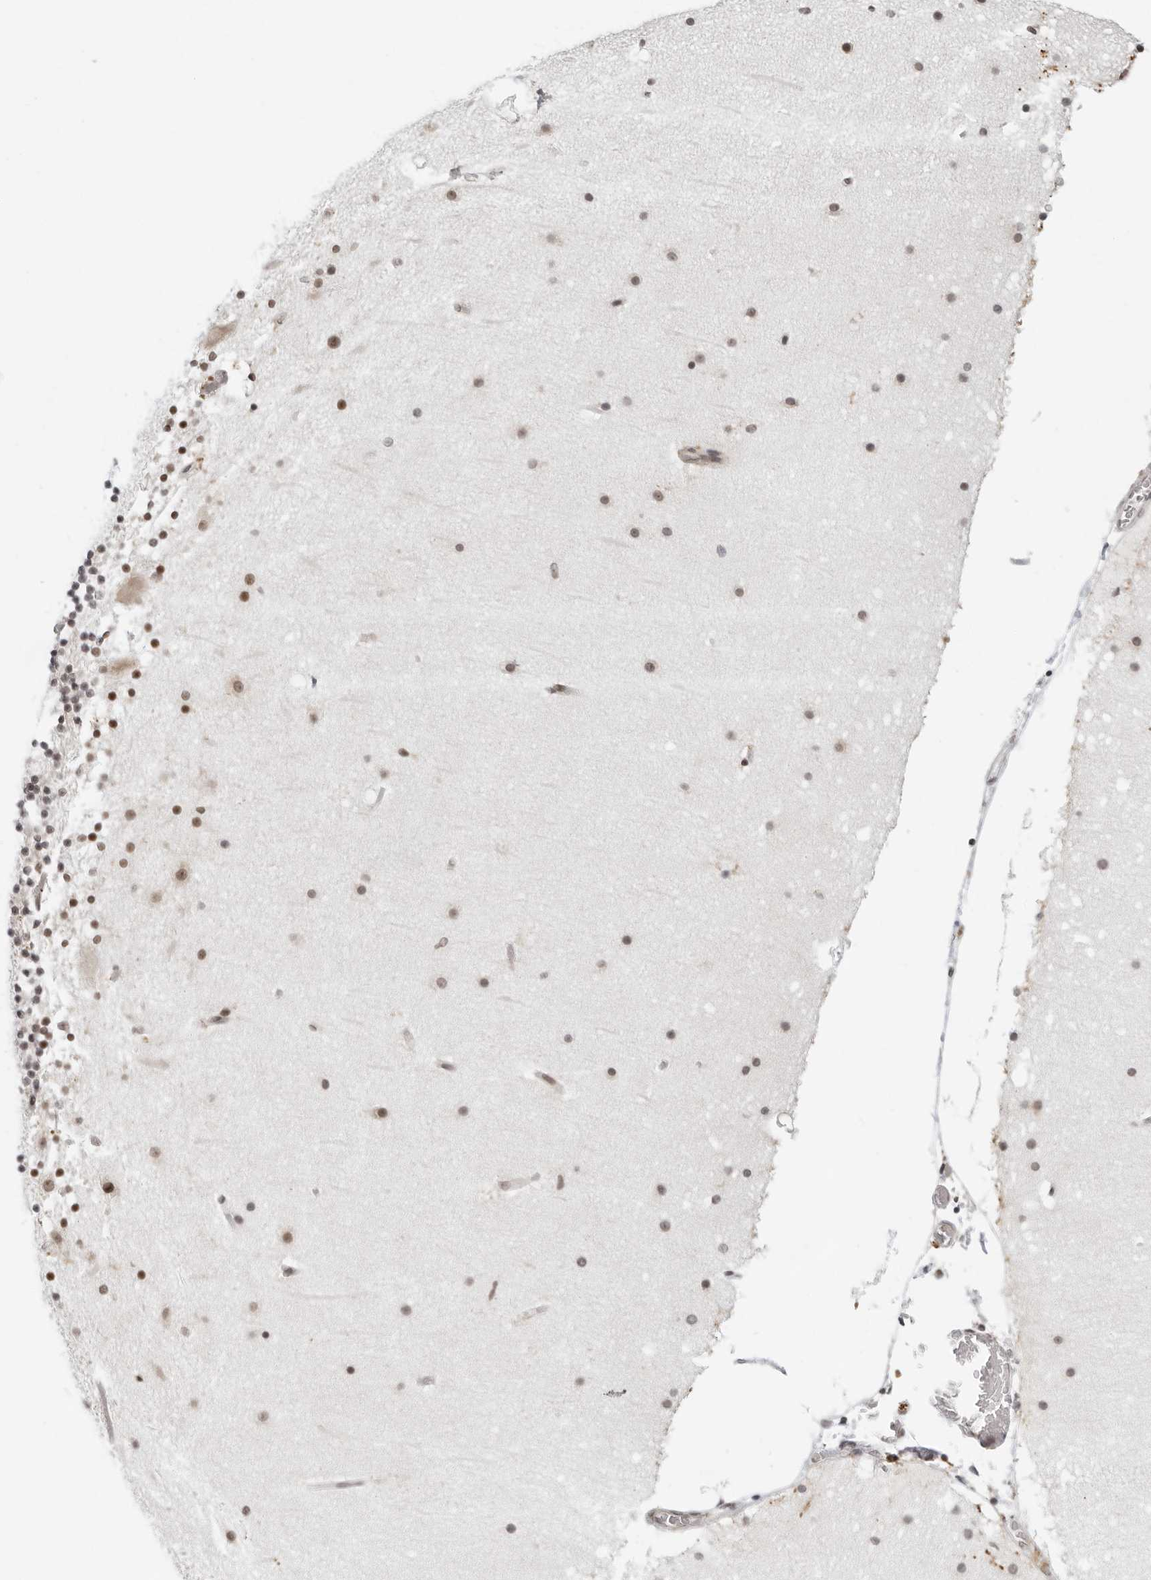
{"staining": {"intensity": "negative", "quantity": "none", "location": "none"}, "tissue": "cerebellum", "cell_type": "Cells in granular layer", "image_type": "normal", "snomed": [{"axis": "morphology", "description": "Normal tissue, NOS"}, {"axis": "topography", "description": "Cerebellum"}], "caption": "An IHC histopathology image of unremarkable cerebellum is shown. There is no staining in cells in granular layer of cerebellum. (DAB immunohistochemistry, high magnification).", "gene": "TOX4", "patient": {"sex": "male", "age": 57}}